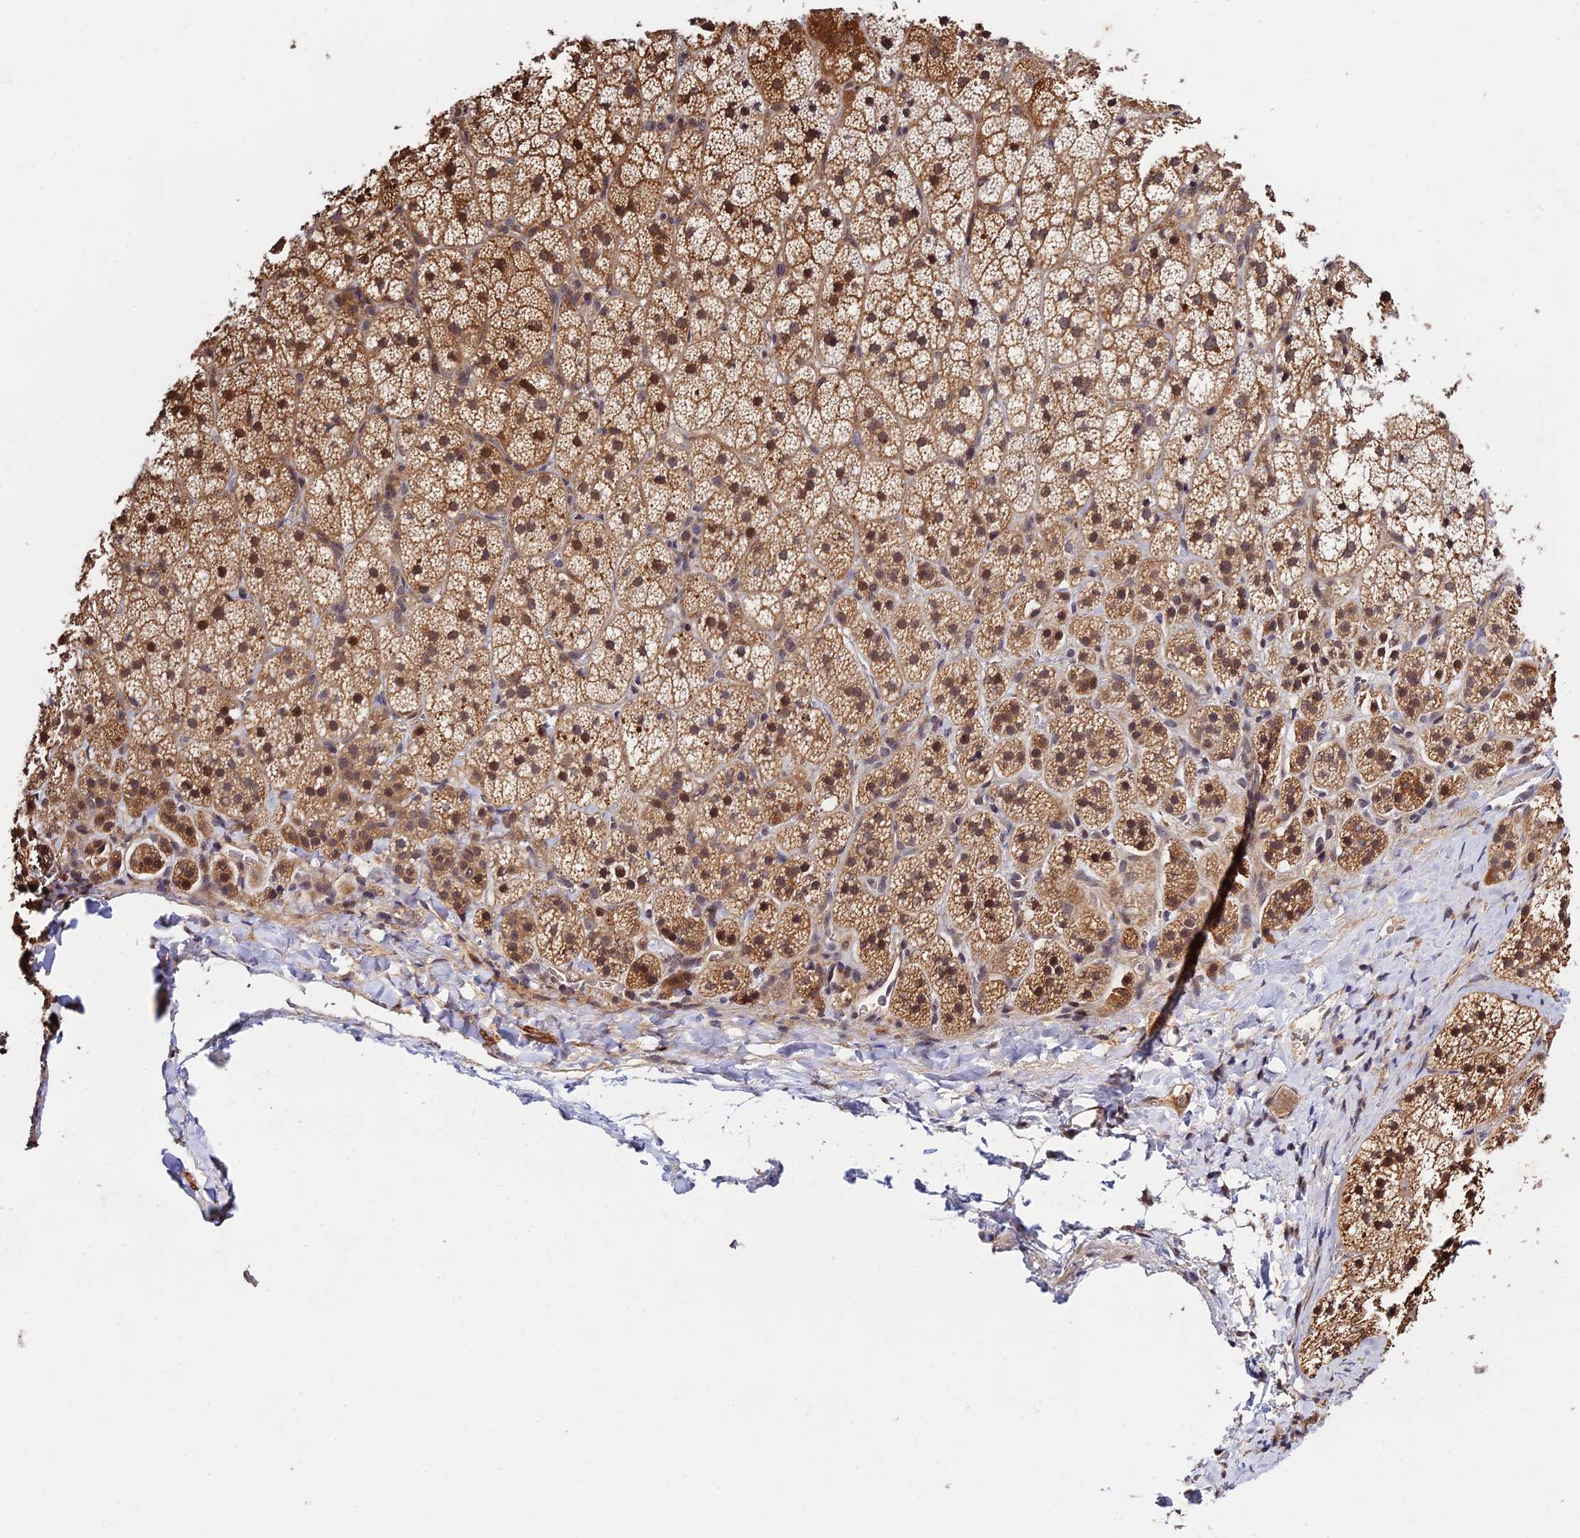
{"staining": {"intensity": "moderate", "quantity": ">75%", "location": "cytoplasmic/membranous,nuclear"}, "tissue": "adrenal gland", "cell_type": "Glandular cells", "image_type": "normal", "snomed": [{"axis": "morphology", "description": "Normal tissue, NOS"}, {"axis": "topography", "description": "Adrenal gland"}], "caption": "A brown stain shows moderate cytoplasmic/membranous,nuclear expression of a protein in glandular cells of unremarkable human adrenal gland.", "gene": "CWH43", "patient": {"sex": "female", "age": 44}}